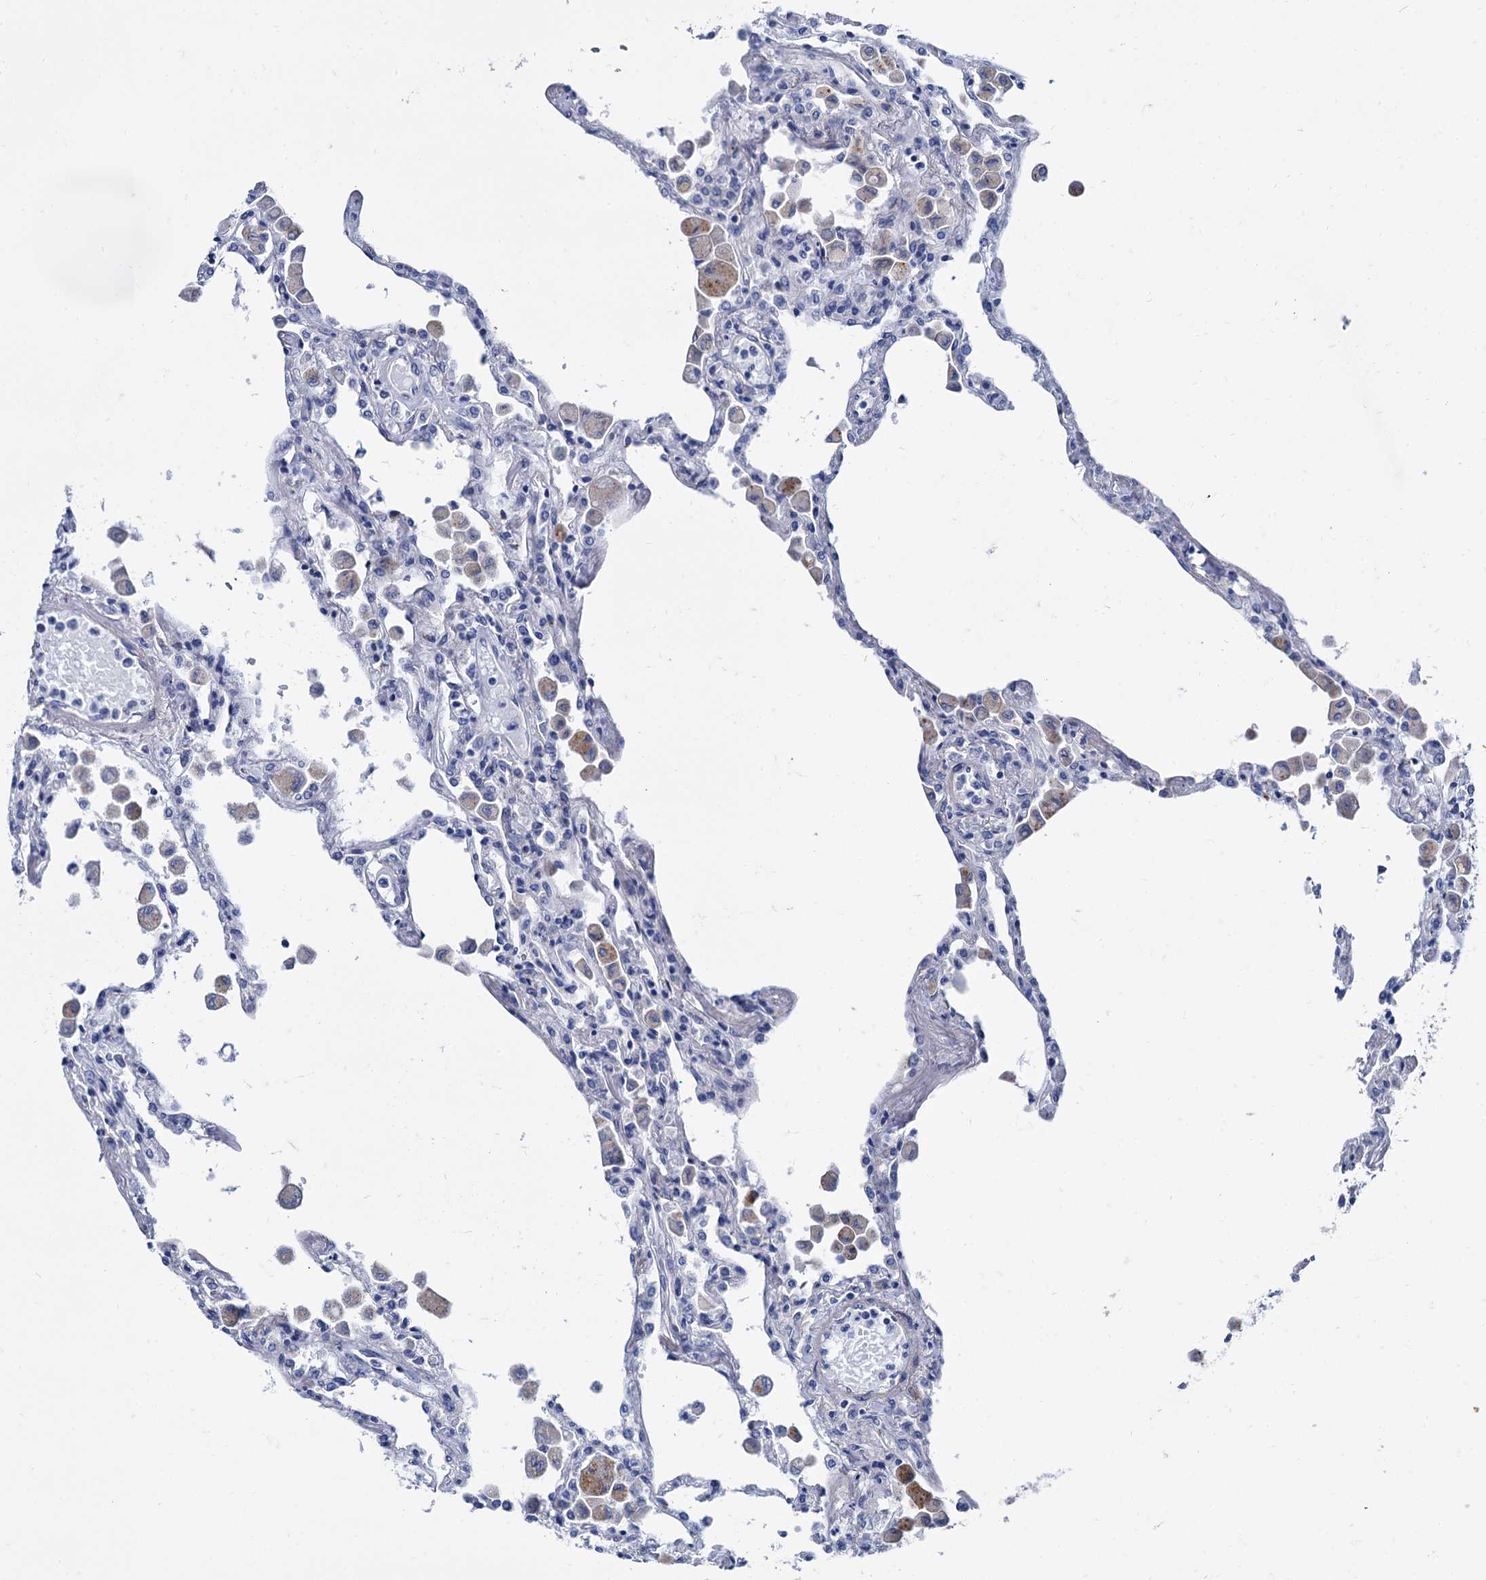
{"staining": {"intensity": "negative", "quantity": "none", "location": "none"}, "tissue": "lung", "cell_type": "Alveolar cells", "image_type": "normal", "snomed": [{"axis": "morphology", "description": "Normal tissue, NOS"}, {"axis": "topography", "description": "Bronchus"}, {"axis": "topography", "description": "Lung"}], "caption": "IHC of unremarkable lung shows no staining in alveolar cells.", "gene": "FOXR2", "patient": {"sex": "female", "age": 49}}